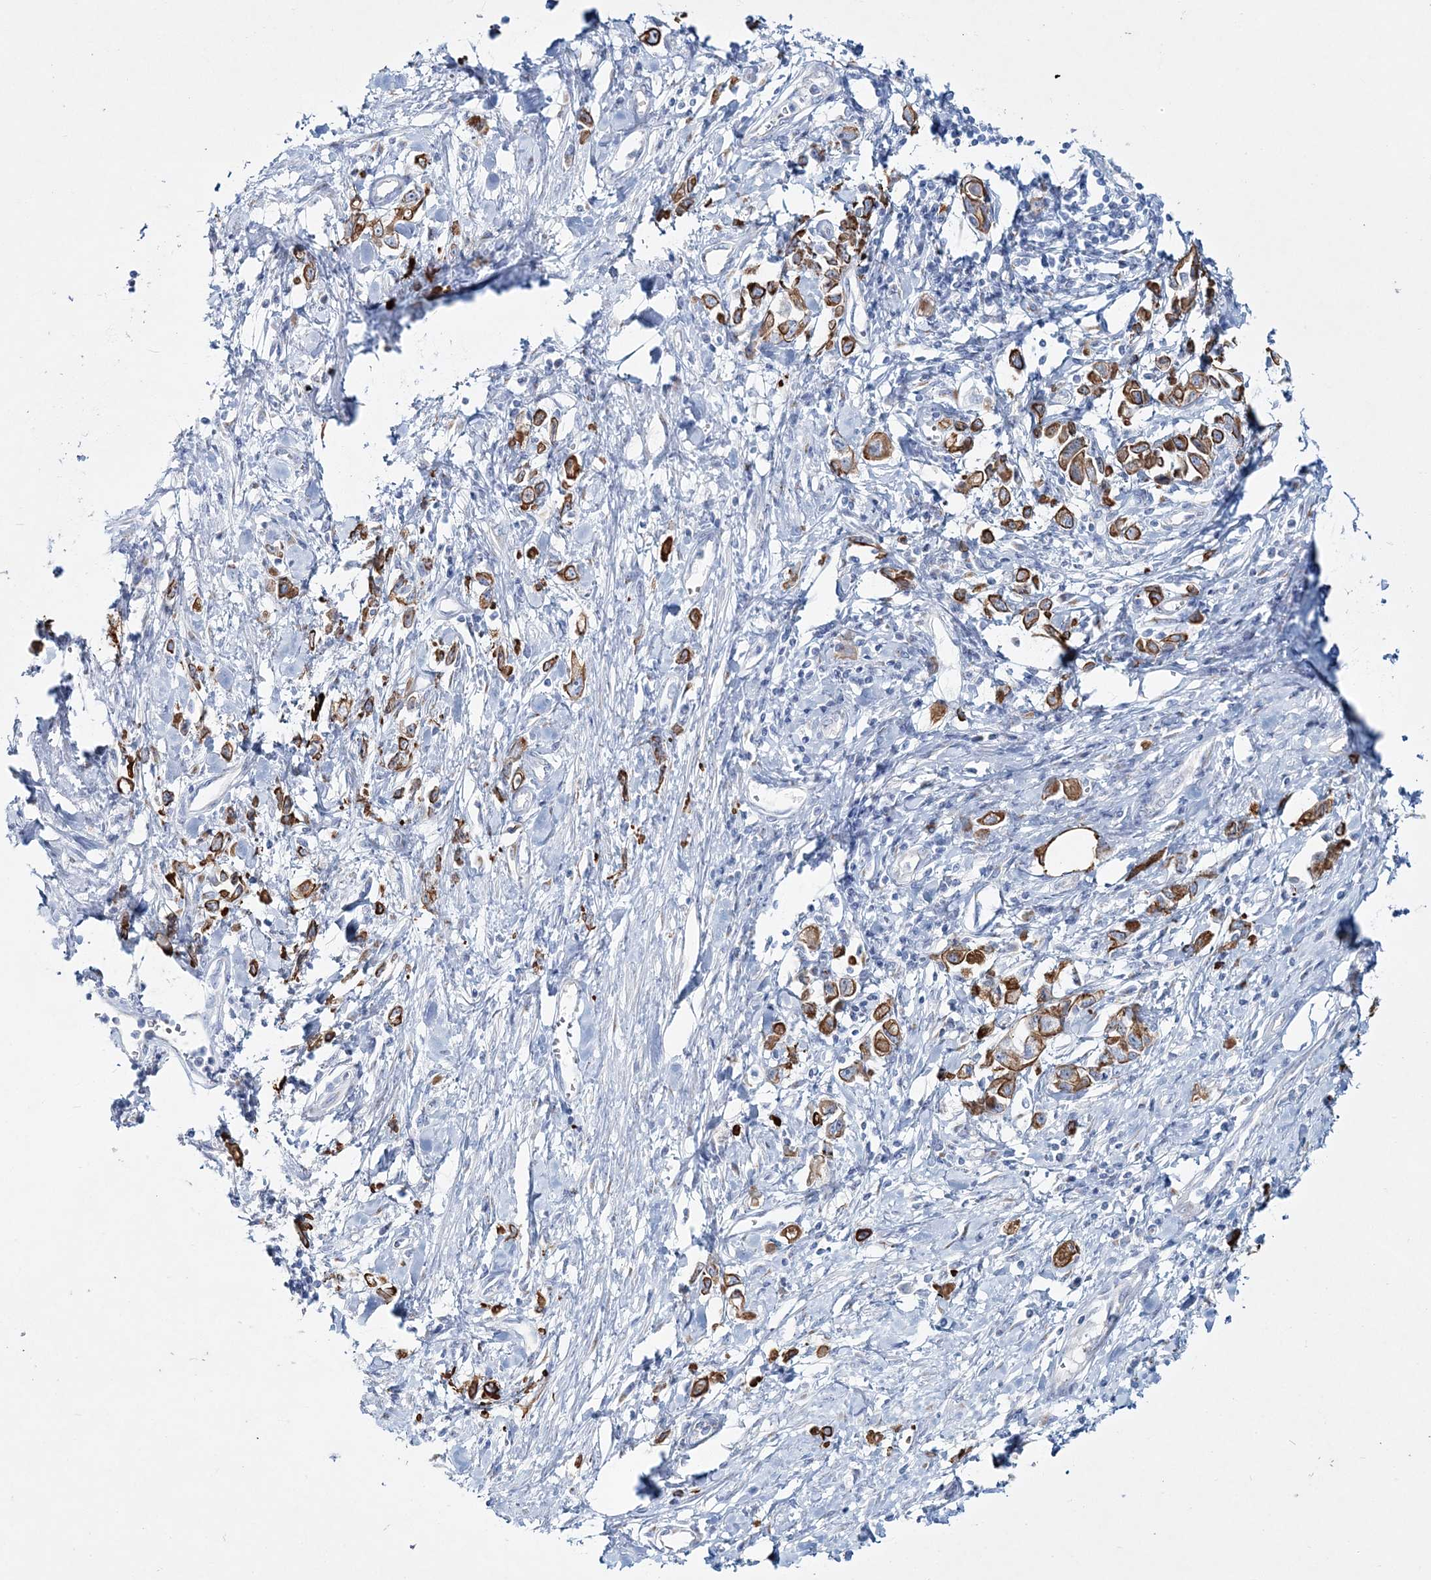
{"staining": {"intensity": "strong", "quantity": ">75%", "location": "cytoplasmic/membranous"}, "tissue": "stomach cancer", "cell_type": "Tumor cells", "image_type": "cancer", "snomed": [{"axis": "morphology", "description": "Adenocarcinoma, NOS"}, {"axis": "topography", "description": "Stomach"}], "caption": "Immunohistochemical staining of human stomach adenocarcinoma displays high levels of strong cytoplasmic/membranous protein staining in approximately >75% of tumor cells. (DAB IHC with brightfield microscopy, high magnification).", "gene": "ADGRL1", "patient": {"sex": "female", "age": 76}}